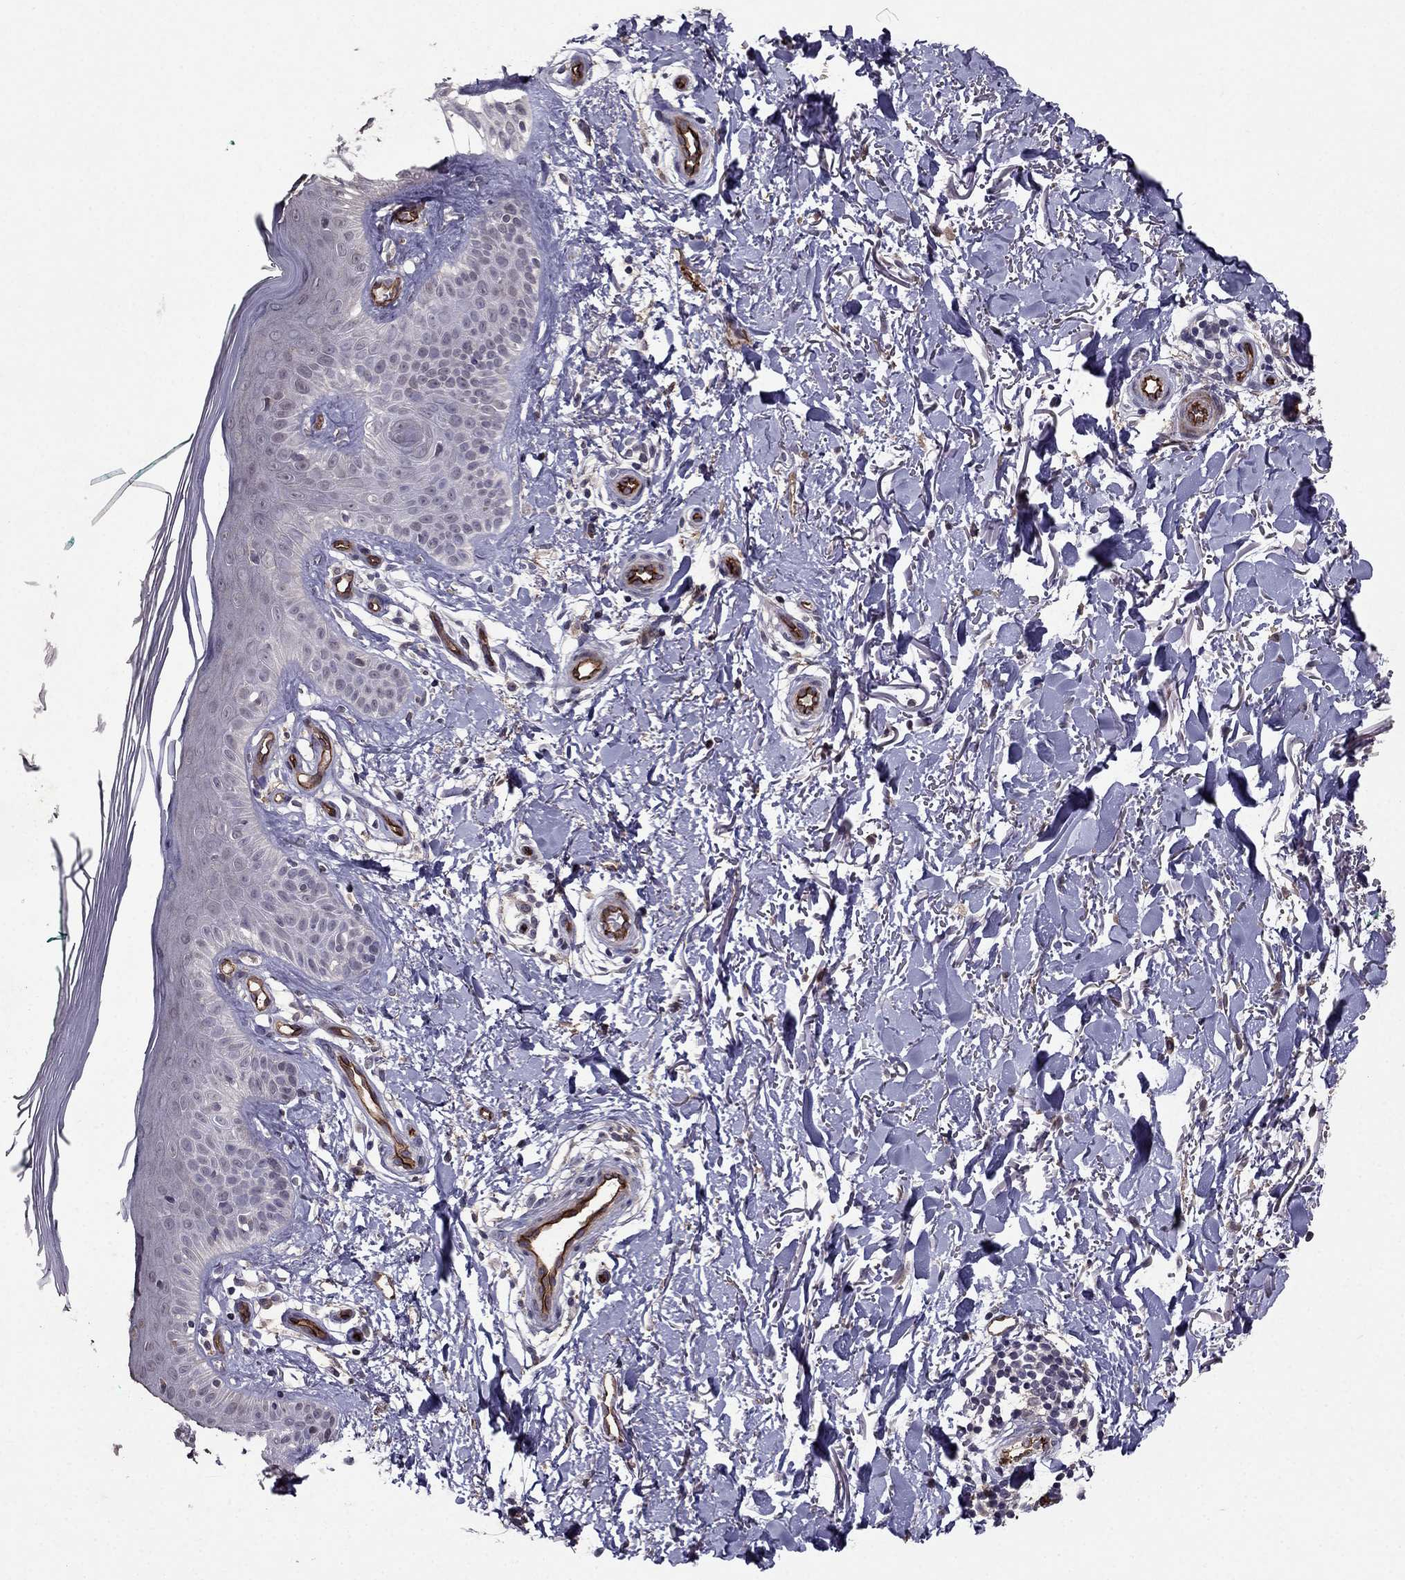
{"staining": {"intensity": "negative", "quantity": "none", "location": "none"}, "tissue": "skin", "cell_type": "Fibroblasts", "image_type": "normal", "snomed": [{"axis": "morphology", "description": "Normal tissue, NOS"}, {"axis": "morphology", "description": "Inflammation, NOS"}, {"axis": "morphology", "description": "Fibrosis, NOS"}, {"axis": "topography", "description": "Skin"}], "caption": "Immunohistochemistry (IHC) photomicrograph of normal skin: skin stained with DAB shows no significant protein positivity in fibroblasts.", "gene": "RASIP1", "patient": {"sex": "male", "age": 71}}